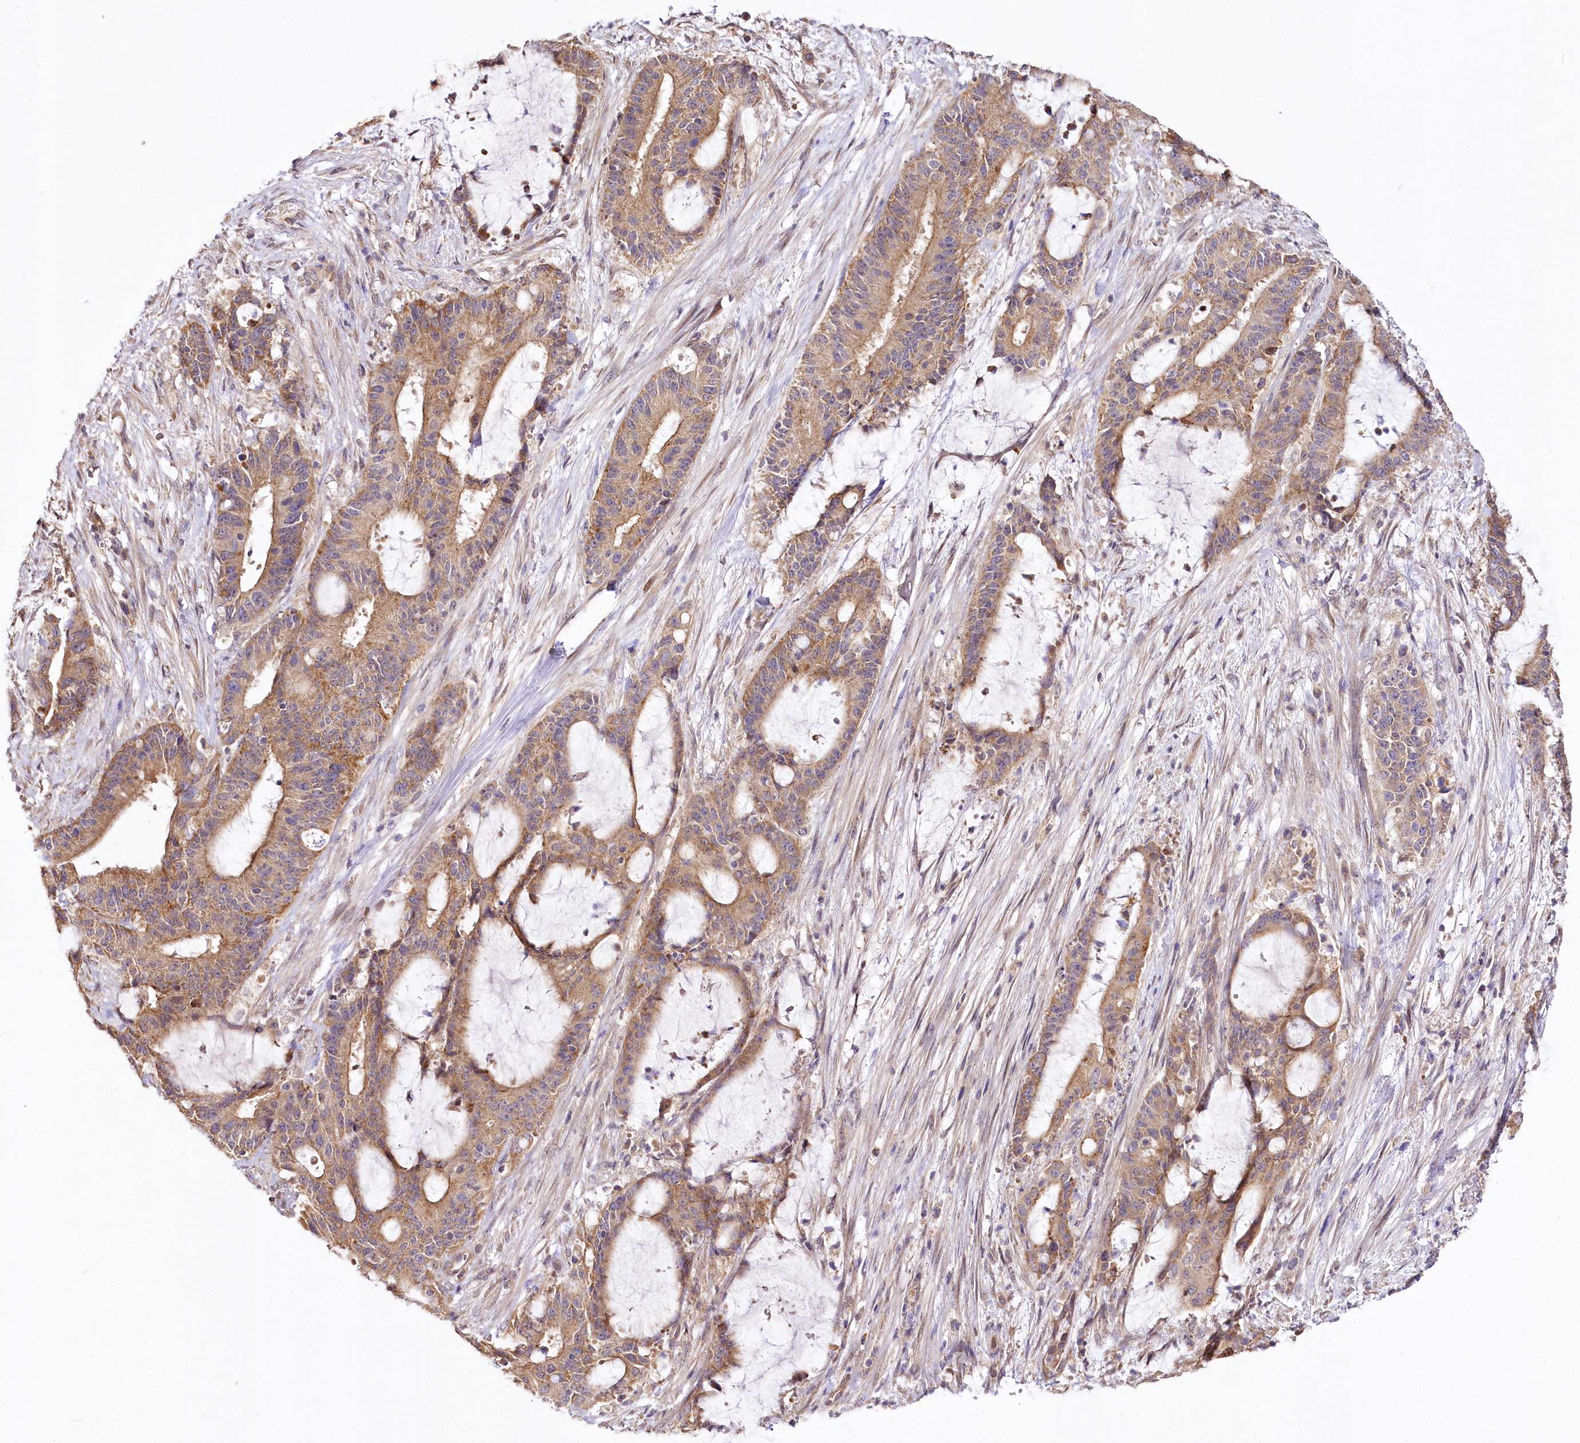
{"staining": {"intensity": "moderate", "quantity": ">75%", "location": "cytoplasmic/membranous"}, "tissue": "liver cancer", "cell_type": "Tumor cells", "image_type": "cancer", "snomed": [{"axis": "morphology", "description": "Normal tissue, NOS"}, {"axis": "morphology", "description": "Cholangiocarcinoma"}, {"axis": "topography", "description": "Liver"}, {"axis": "topography", "description": "Peripheral nerve tissue"}], "caption": "The immunohistochemical stain shows moderate cytoplasmic/membranous positivity in tumor cells of liver cancer (cholangiocarcinoma) tissue.", "gene": "ZNF226", "patient": {"sex": "female", "age": 73}}